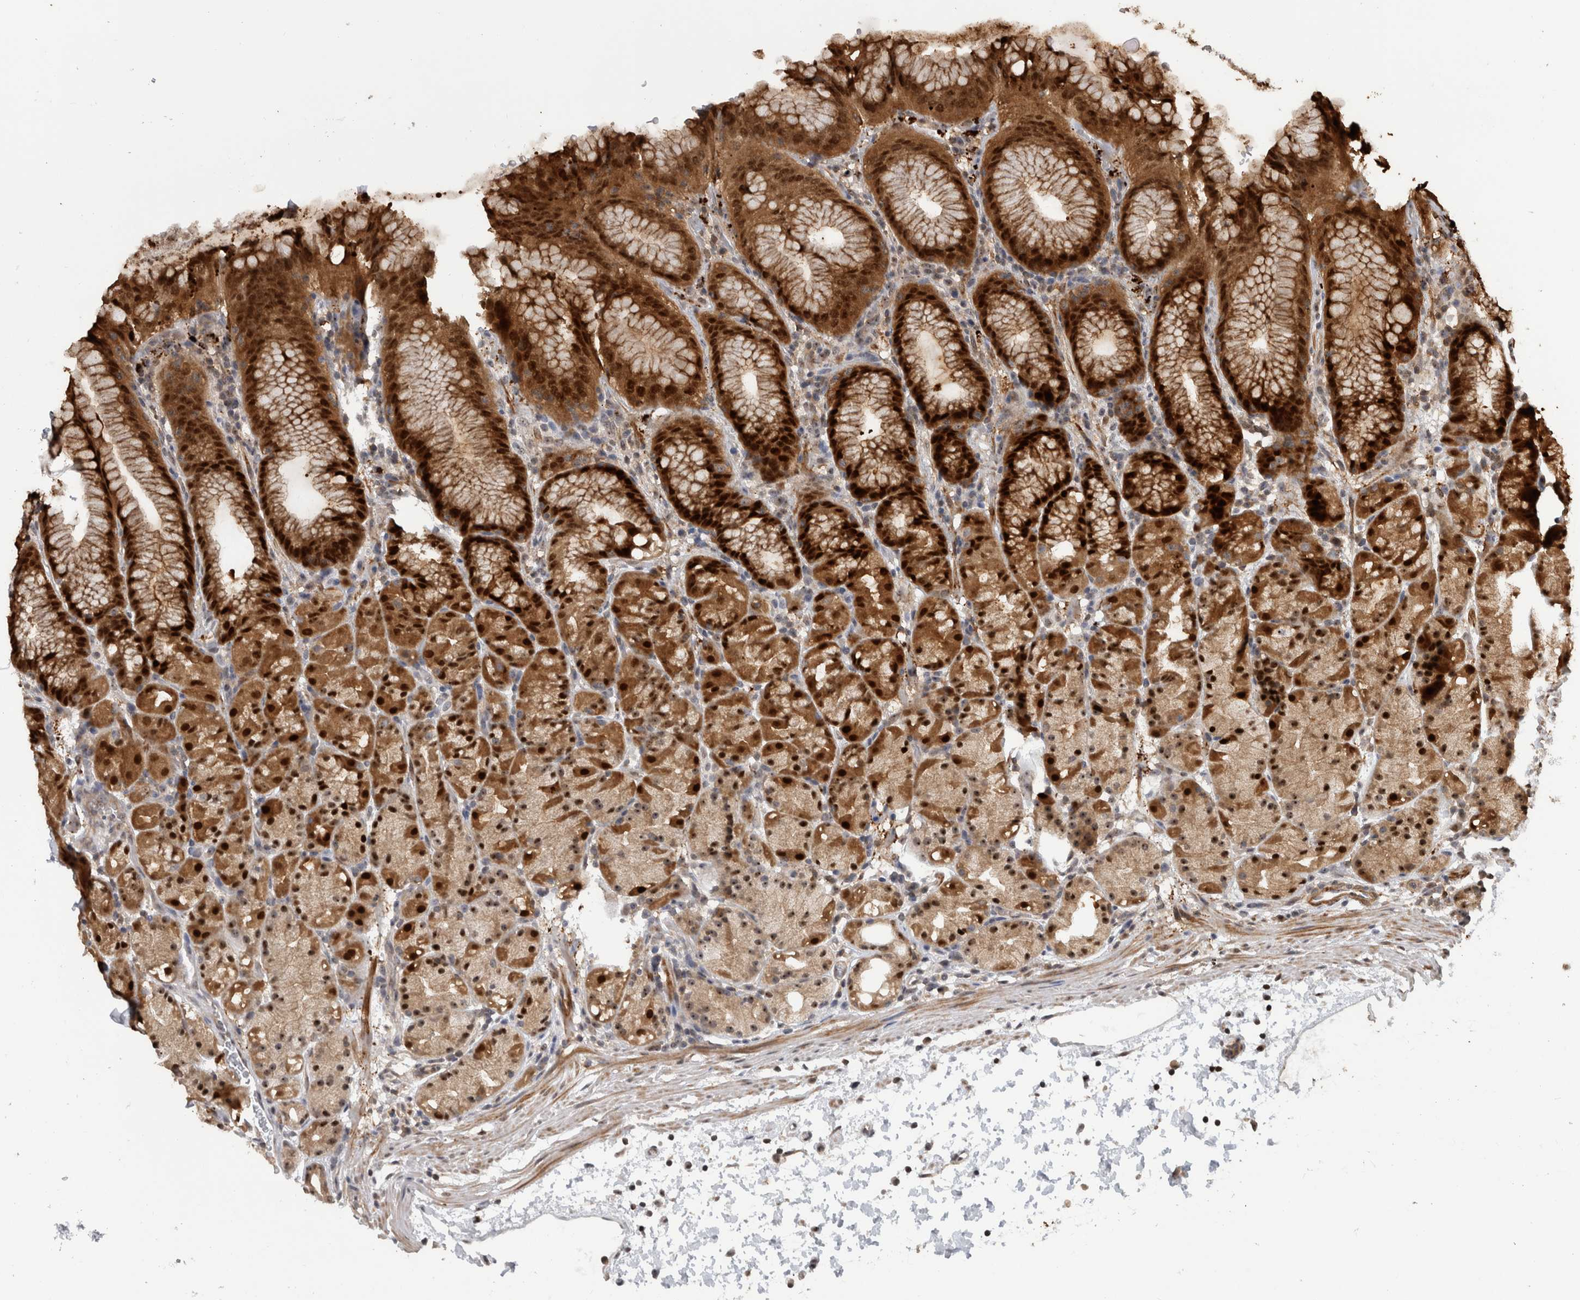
{"staining": {"intensity": "strong", "quantity": ">75%", "location": "cytoplasmic/membranous,nuclear"}, "tissue": "stomach", "cell_type": "Glandular cells", "image_type": "normal", "snomed": [{"axis": "morphology", "description": "Normal tissue, NOS"}, {"axis": "topography", "description": "Stomach, upper"}], "caption": "IHC histopathology image of benign stomach stained for a protein (brown), which displays high levels of strong cytoplasmic/membranous,nuclear staining in about >75% of glandular cells.", "gene": "TDRD7", "patient": {"sex": "male", "age": 48}}